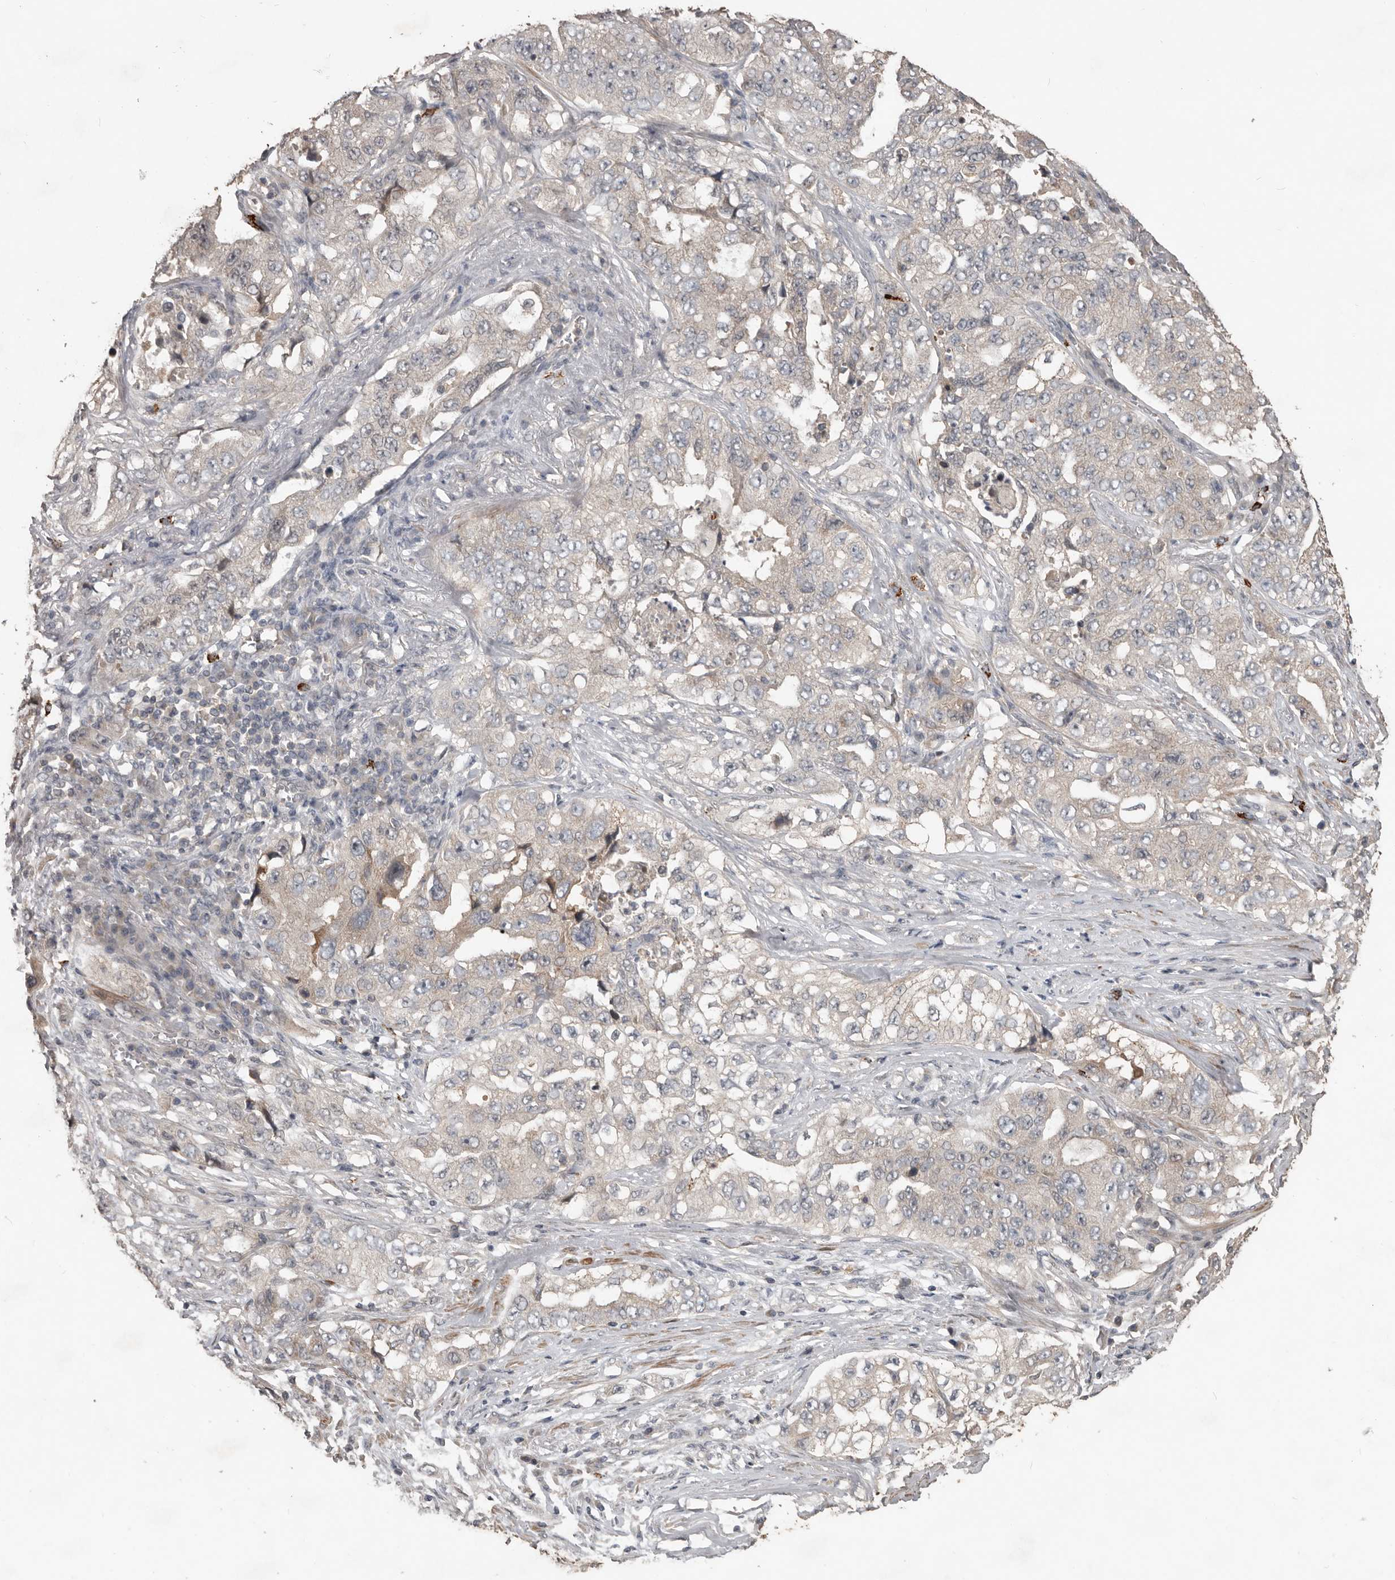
{"staining": {"intensity": "negative", "quantity": "none", "location": "none"}, "tissue": "lung cancer", "cell_type": "Tumor cells", "image_type": "cancer", "snomed": [{"axis": "morphology", "description": "Adenocarcinoma, NOS"}, {"axis": "topography", "description": "Lung"}], "caption": "The image exhibits no significant expression in tumor cells of lung adenocarcinoma. (DAB IHC with hematoxylin counter stain).", "gene": "BAMBI", "patient": {"sex": "female", "age": 51}}